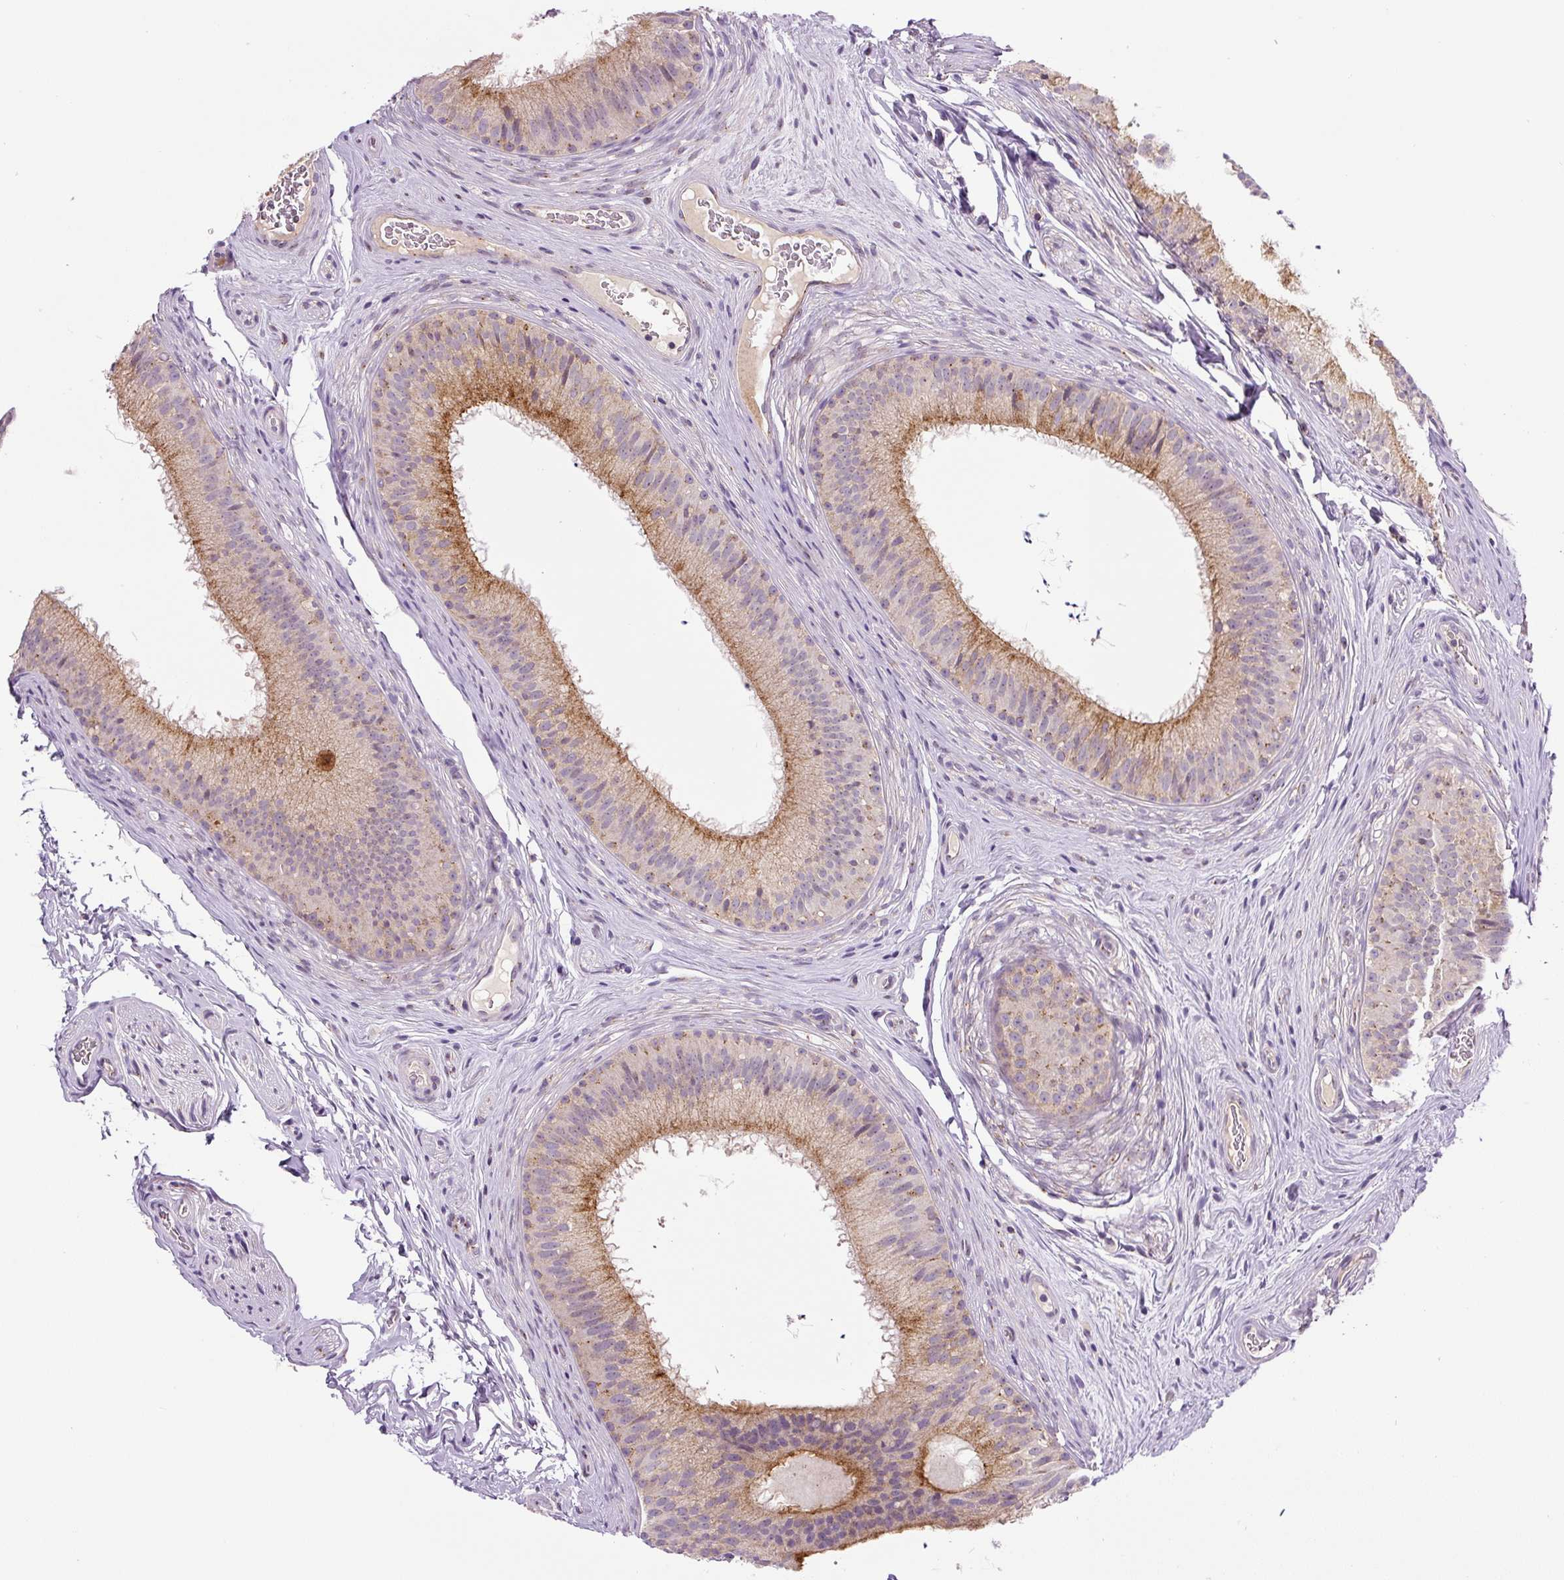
{"staining": {"intensity": "moderate", "quantity": ">75%", "location": "cytoplasmic/membranous"}, "tissue": "epididymis", "cell_type": "Glandular cells", "image_type": "normal", "snomed": [{"axis": "morphology", "description": "Normal tissue, NOS"}, {"axis": "topography", "description": "Epididymis"}], "caption": "Unremarkable epididymis reveals moderate cytoplasmic/membranous positivity in approximately >75% of glandular cells The protein of interest is stained brown, and the nuclei are stained in blue (DAB IHC with brightfield microscopy, high magnification)..", "gene": "PCM1", "patient": {"sex": "male", "age": 24}}